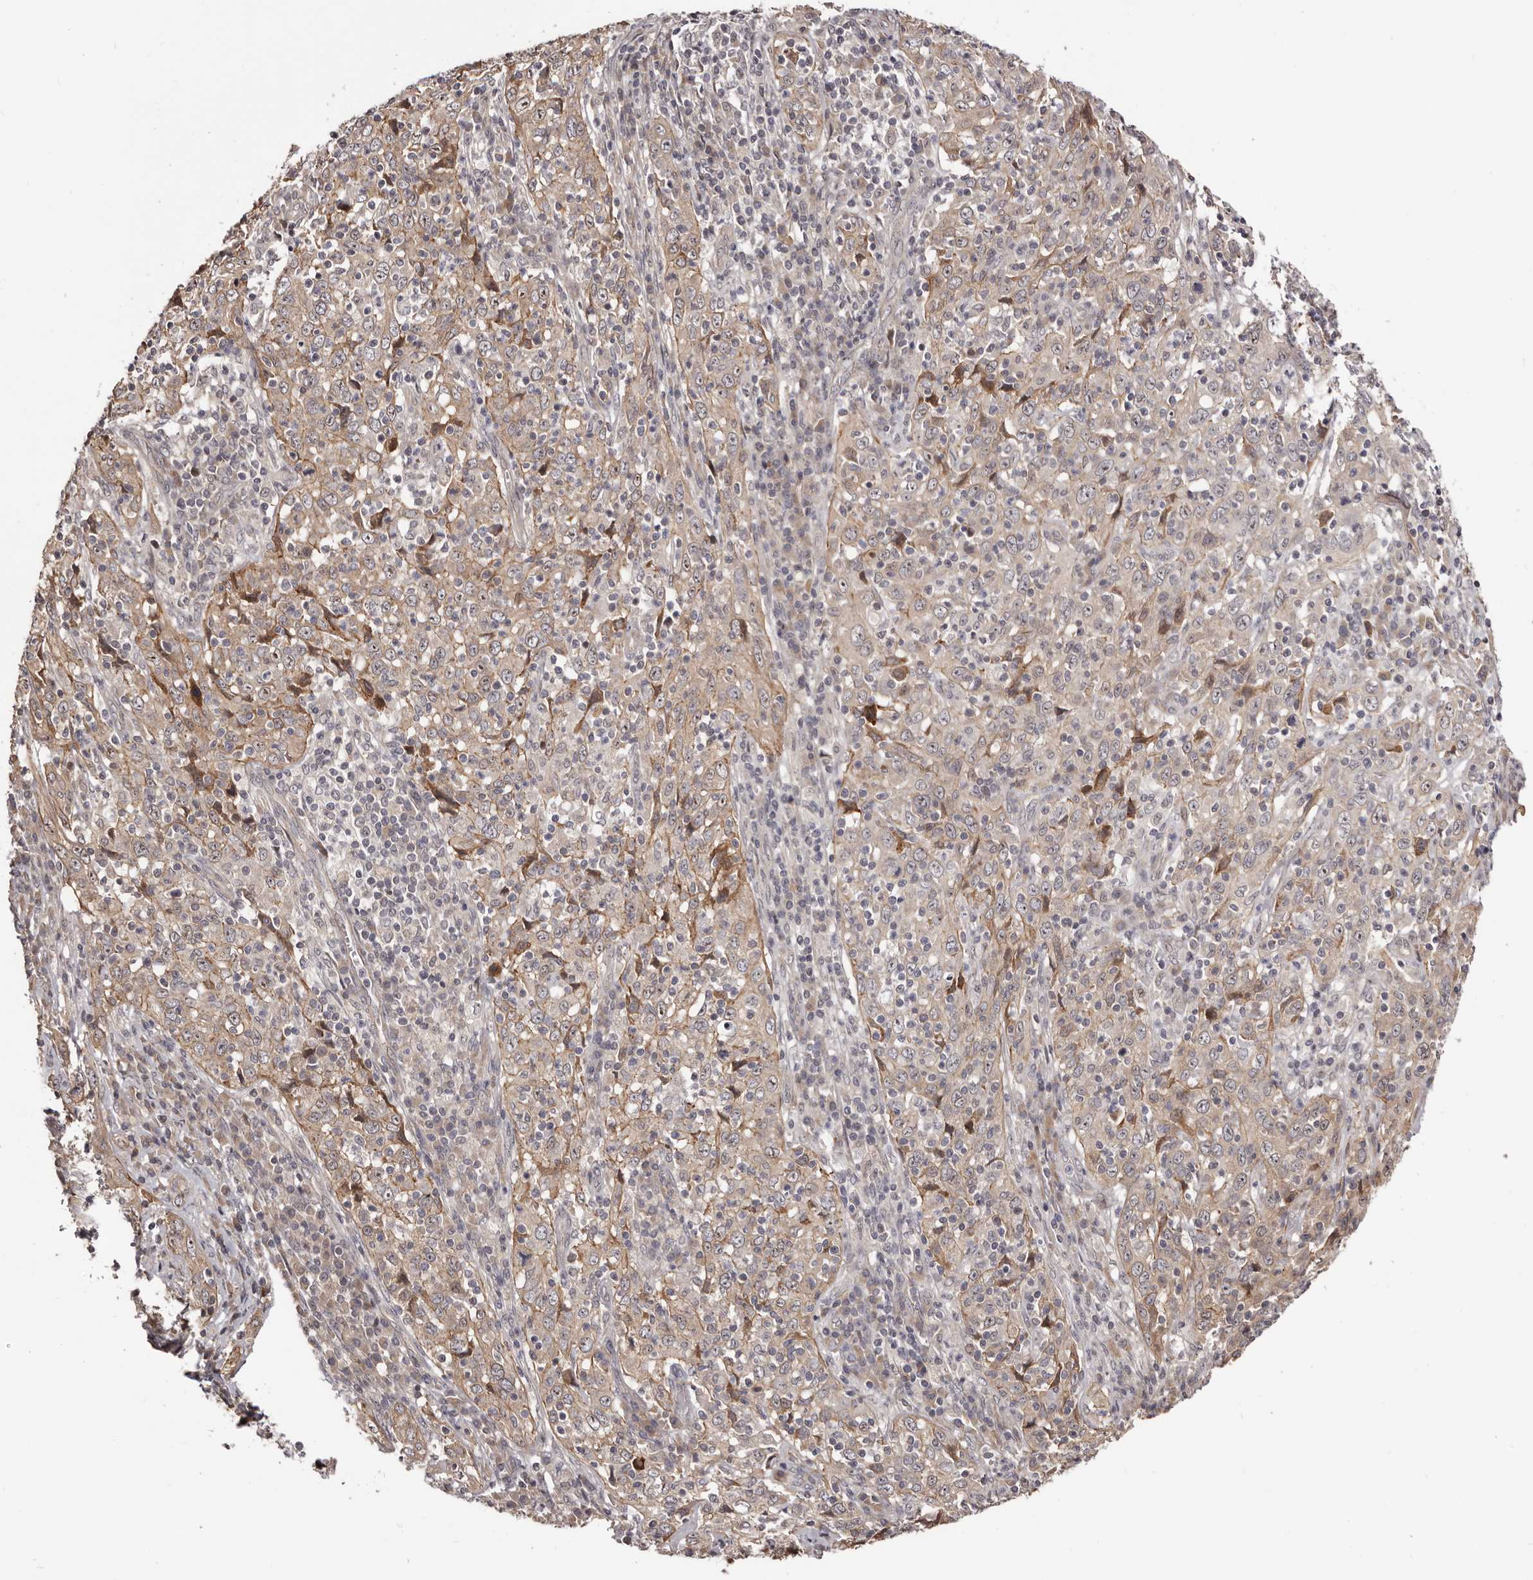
{"staining": {"intensity": "weak", "quantity": "25%-75%", "location": "cytoplasmic/membranous"}, "tissue": "cervical cancer", "cell_type": "Tumor cells", "image_type": "cancer", "snomed": [{"axis": "morphology", "description": "Squamous cell carcinoma, NOS"}, {"axis": "topography", "description": "Cervix"}], "caption": "Cervical cancer stained with a protein marker shows weak staining in tumor cells.", "gene": "NOL12", "patient": {"sex": "female", "age": 46}}